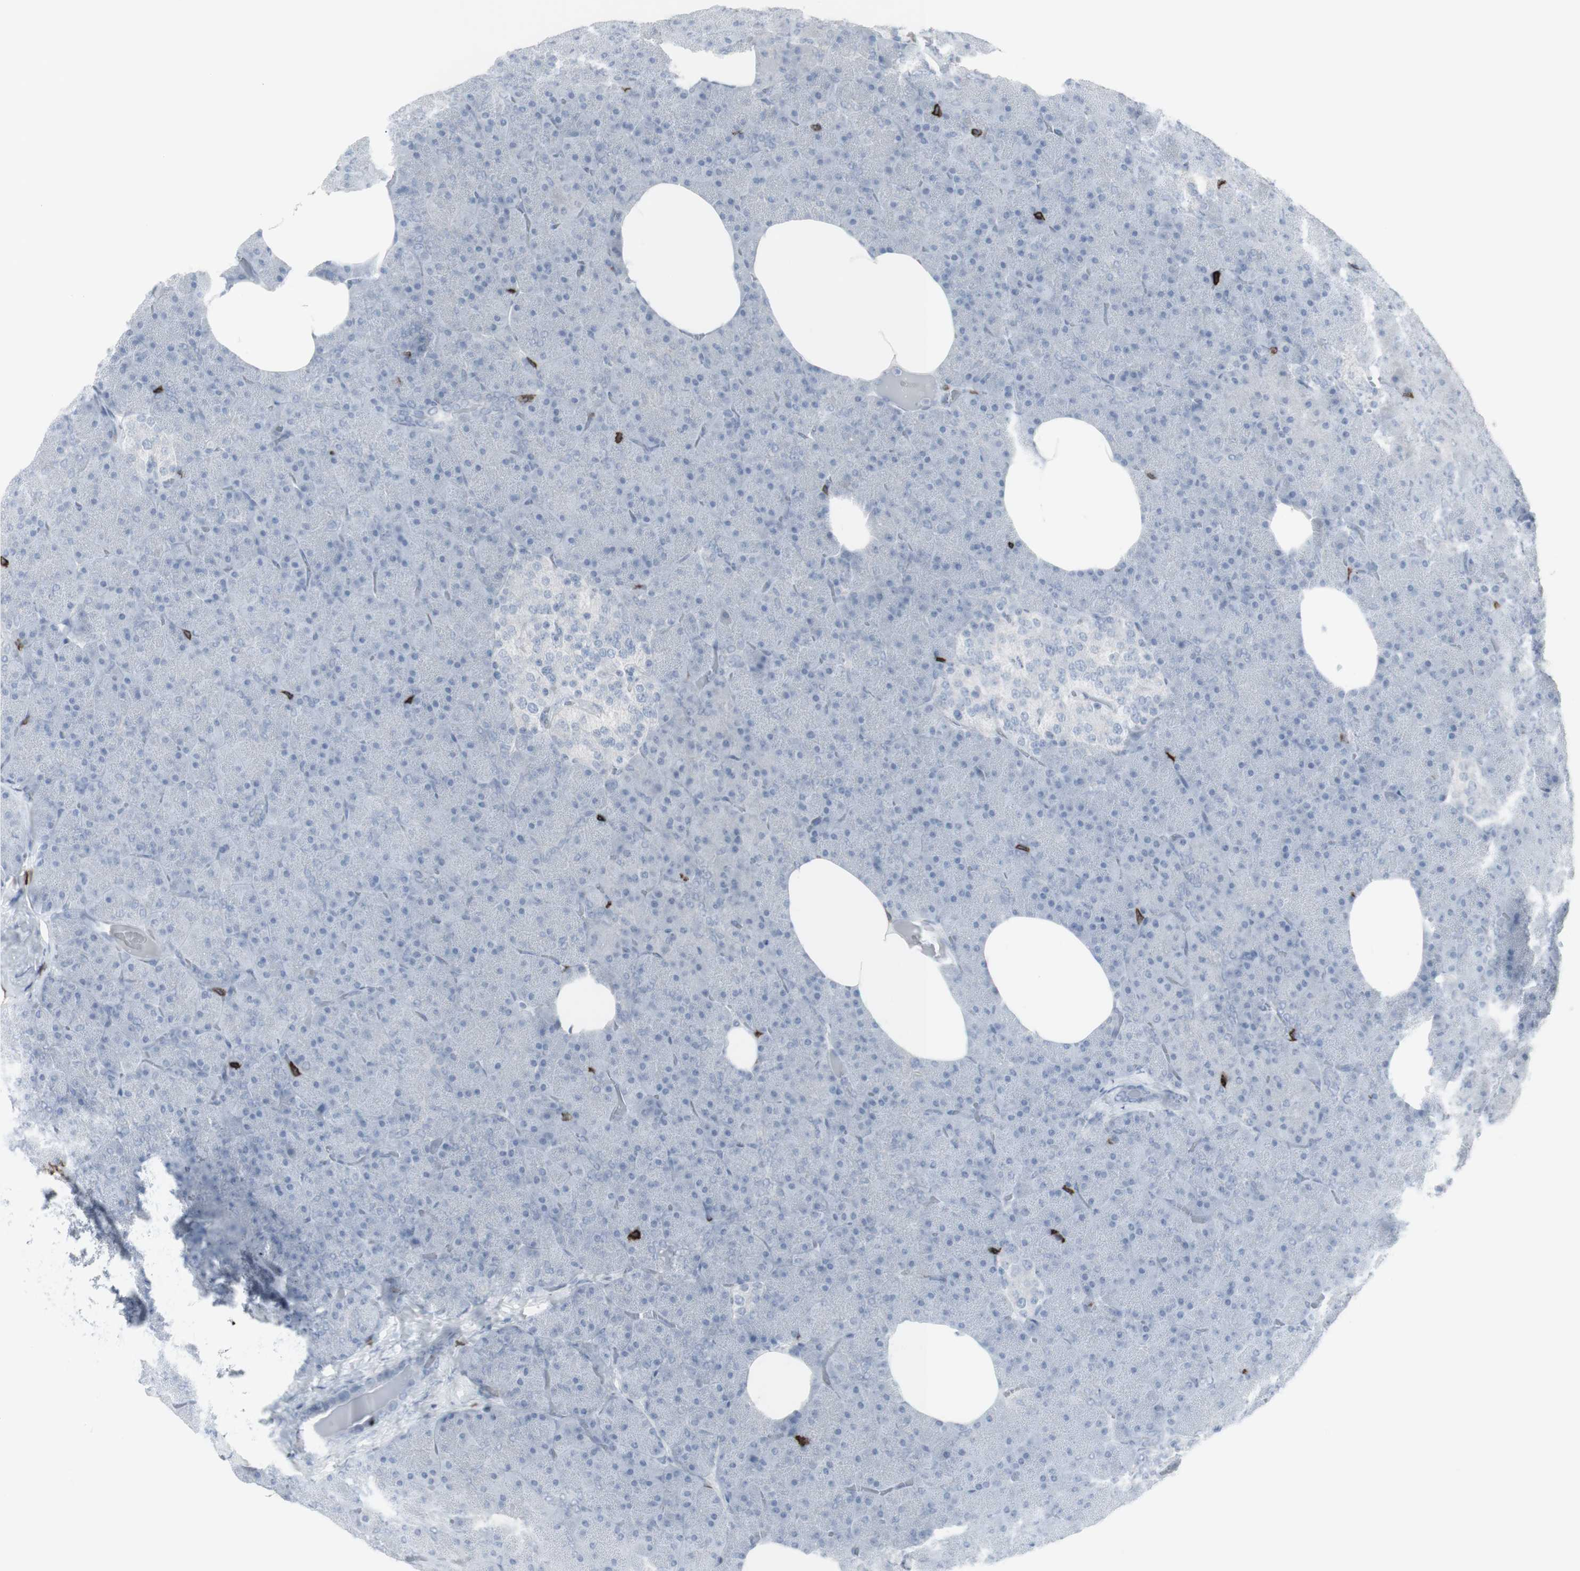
{"staining": {"intensity": "negative", "quantity": "none", "location": "none"}, "tissue": "pancreas", "cell_type": "Exocrine glandular cells", "image_type": "normal", "snomed": [{"axis": "morphology", "description": "Normal tissue, NOS"}, {"axis": "topography", "description": "Pancreas"}], "caption": "An immunohistochemistry (IHC) histopathology image of normal pancreas is shown. There is no staining in exocrine glandular cells of pancreas. Brightfield microscopy of IHC stained with DAB (brown) and hematoxylin (blue), captured at high magnification.", "gene": "CD247", "patient": {"sex": "female", "age": 35}}